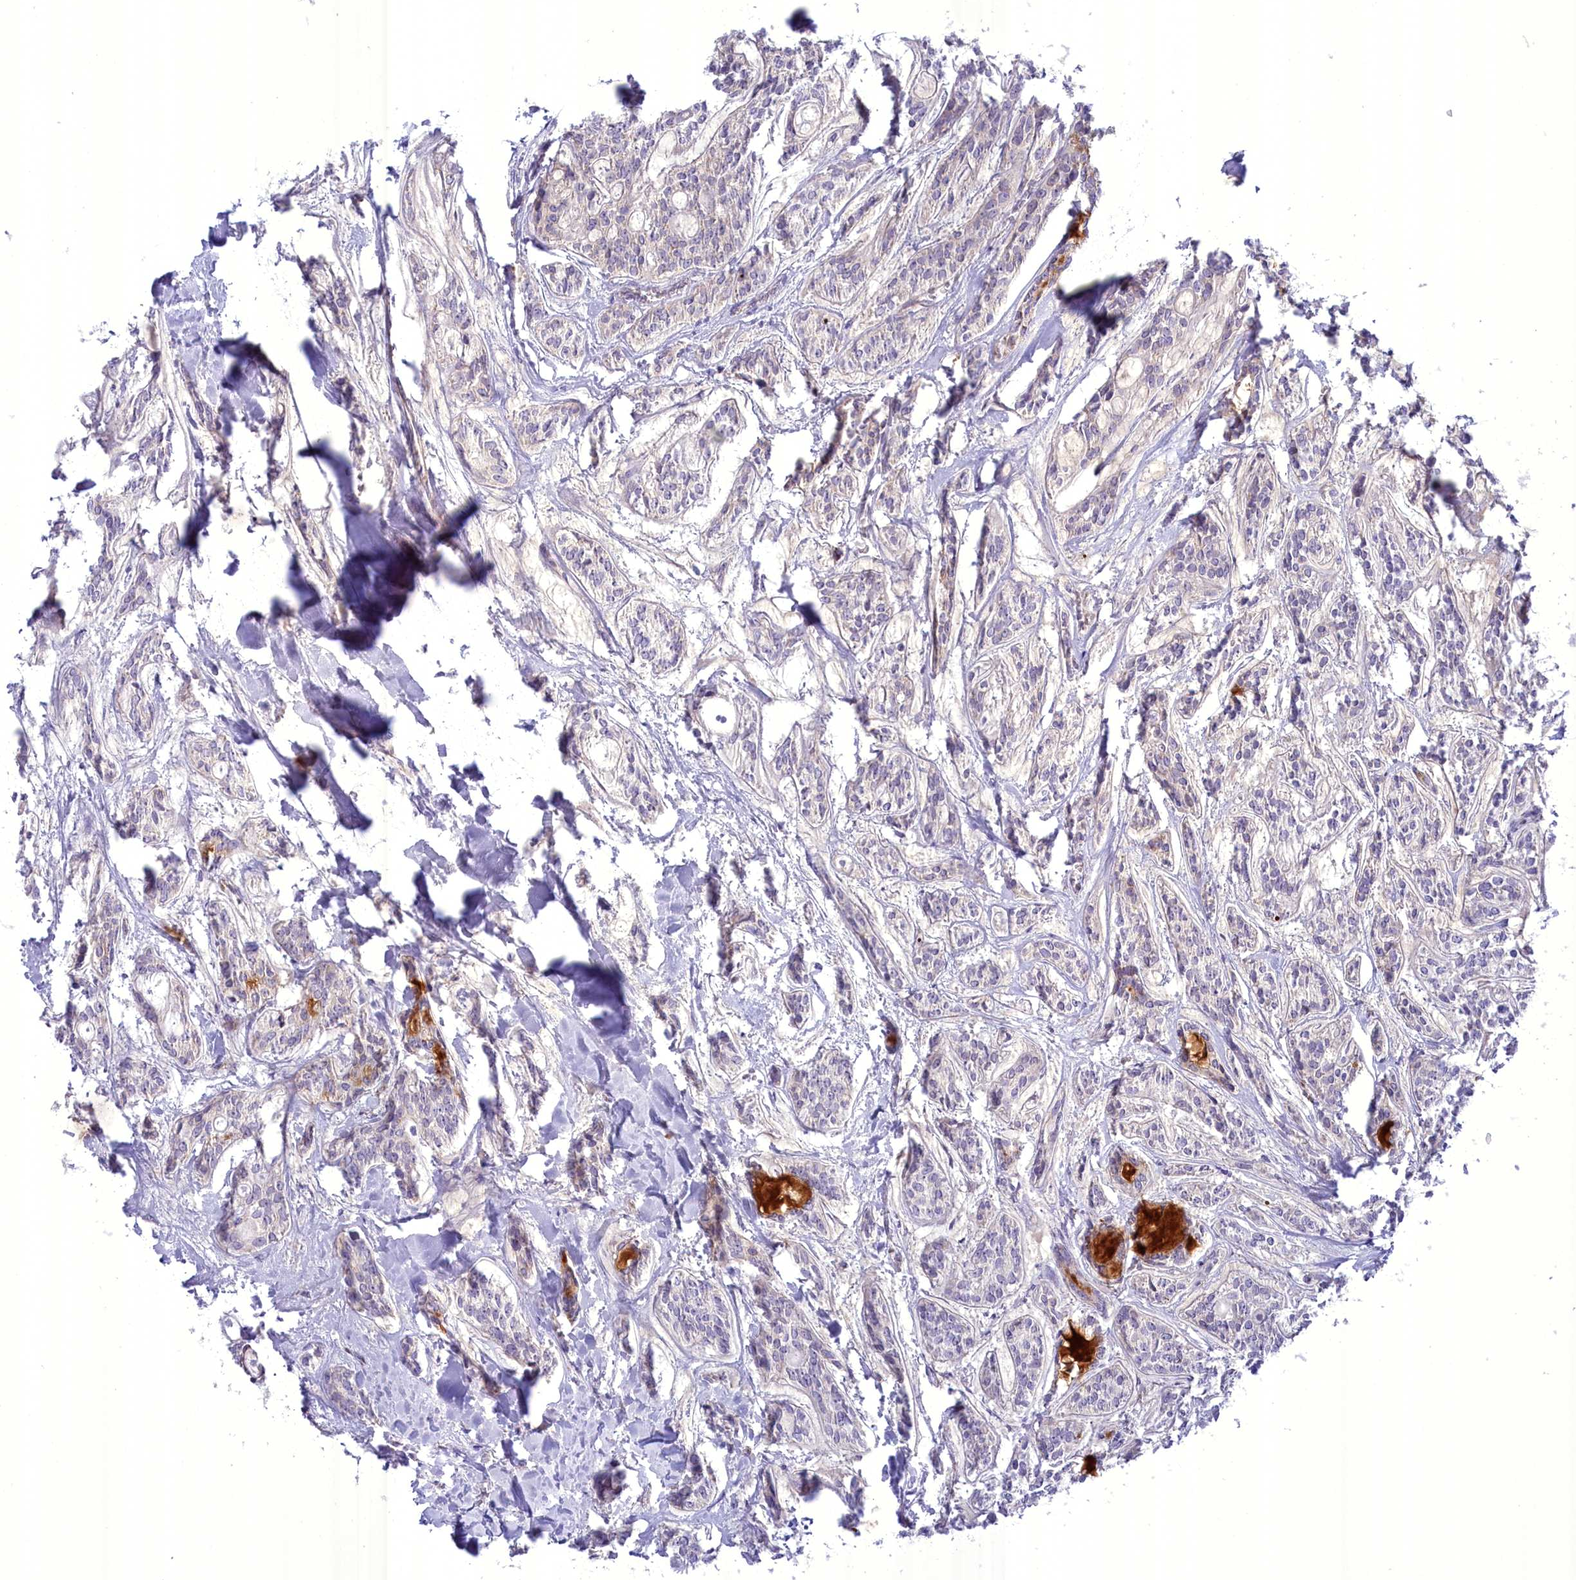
{"staining": {"intensity": "negative", "quantity": "none", "location": "none"}, "tissue": "head and neck cancer", "cell_type": "Tumor cells", "image_type": "cancer", "snomed": [{"axis": "morphology", "description": "Adenocarcinoma, NOS"}, {"axis": "topography", "description": "Head-Neck"}], "caption": "DAB (3,3'-diaminobenzidine) immunohistochemical staining of human head and neck cancer (adenocarcinoma) reveals no significant expression in tumor cells. (Brightfield microscopy of DAB immunohistochemistry at high magnification).", "gene": "FAM149B1", "patient": {"sex": "male", "age": 66}}